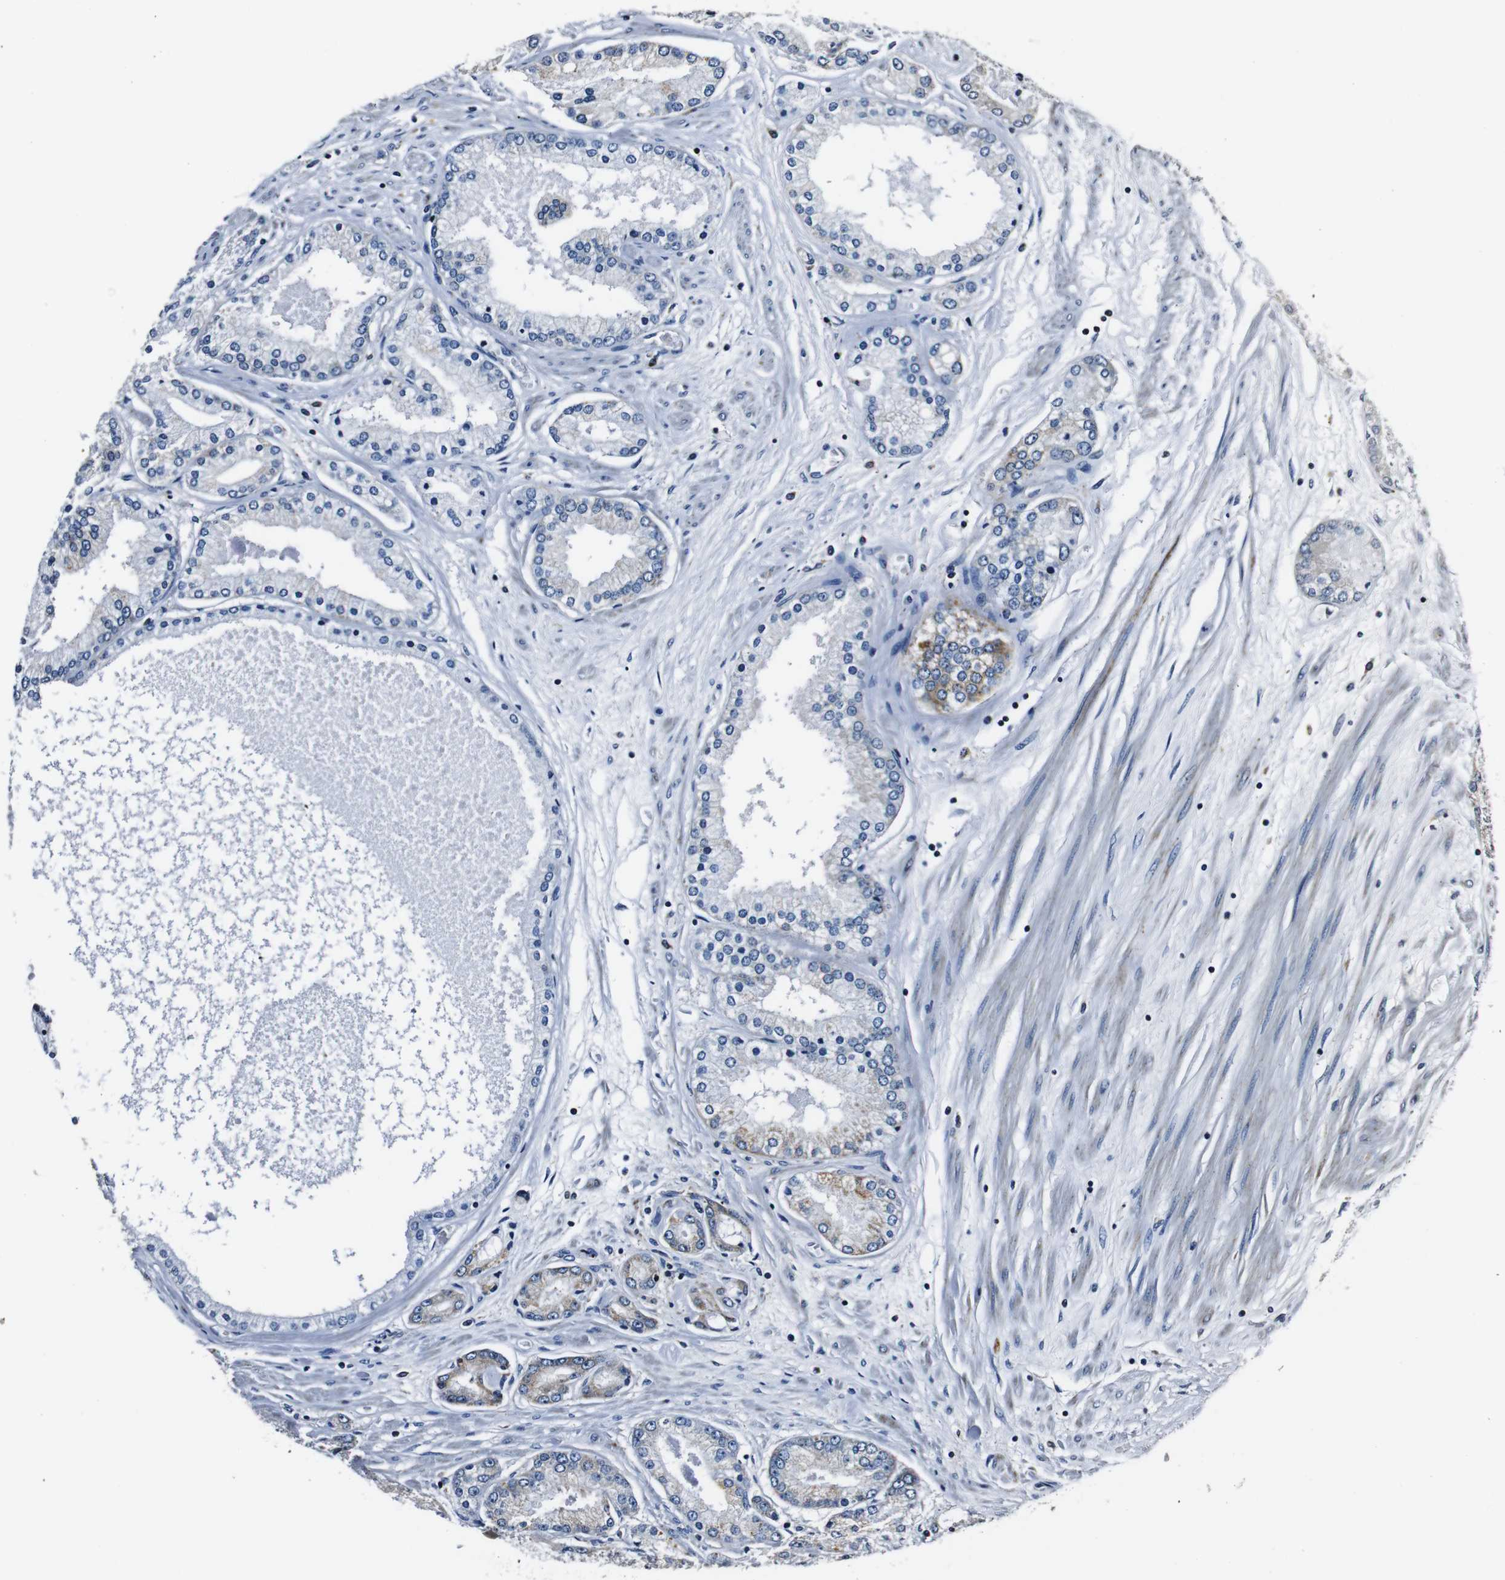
{"staining": {"intensity": "negative", "quantity": "none", "location": "none"}, "tissue": "prostate cancer", "cell_type": "Tumor cells", "image_type": "cancer", "snomed": [{"axis": "morphology", "description": "Adenocarcinoma, High grade"}, {"axis": "topography", "description": "Prostate"}], "caption": "DAB immunohistochemical staining of prostate cancer shows no significant staining in tumor cells.", "gene": "HK1", "patient": {"sex": "male", "age": 59}}